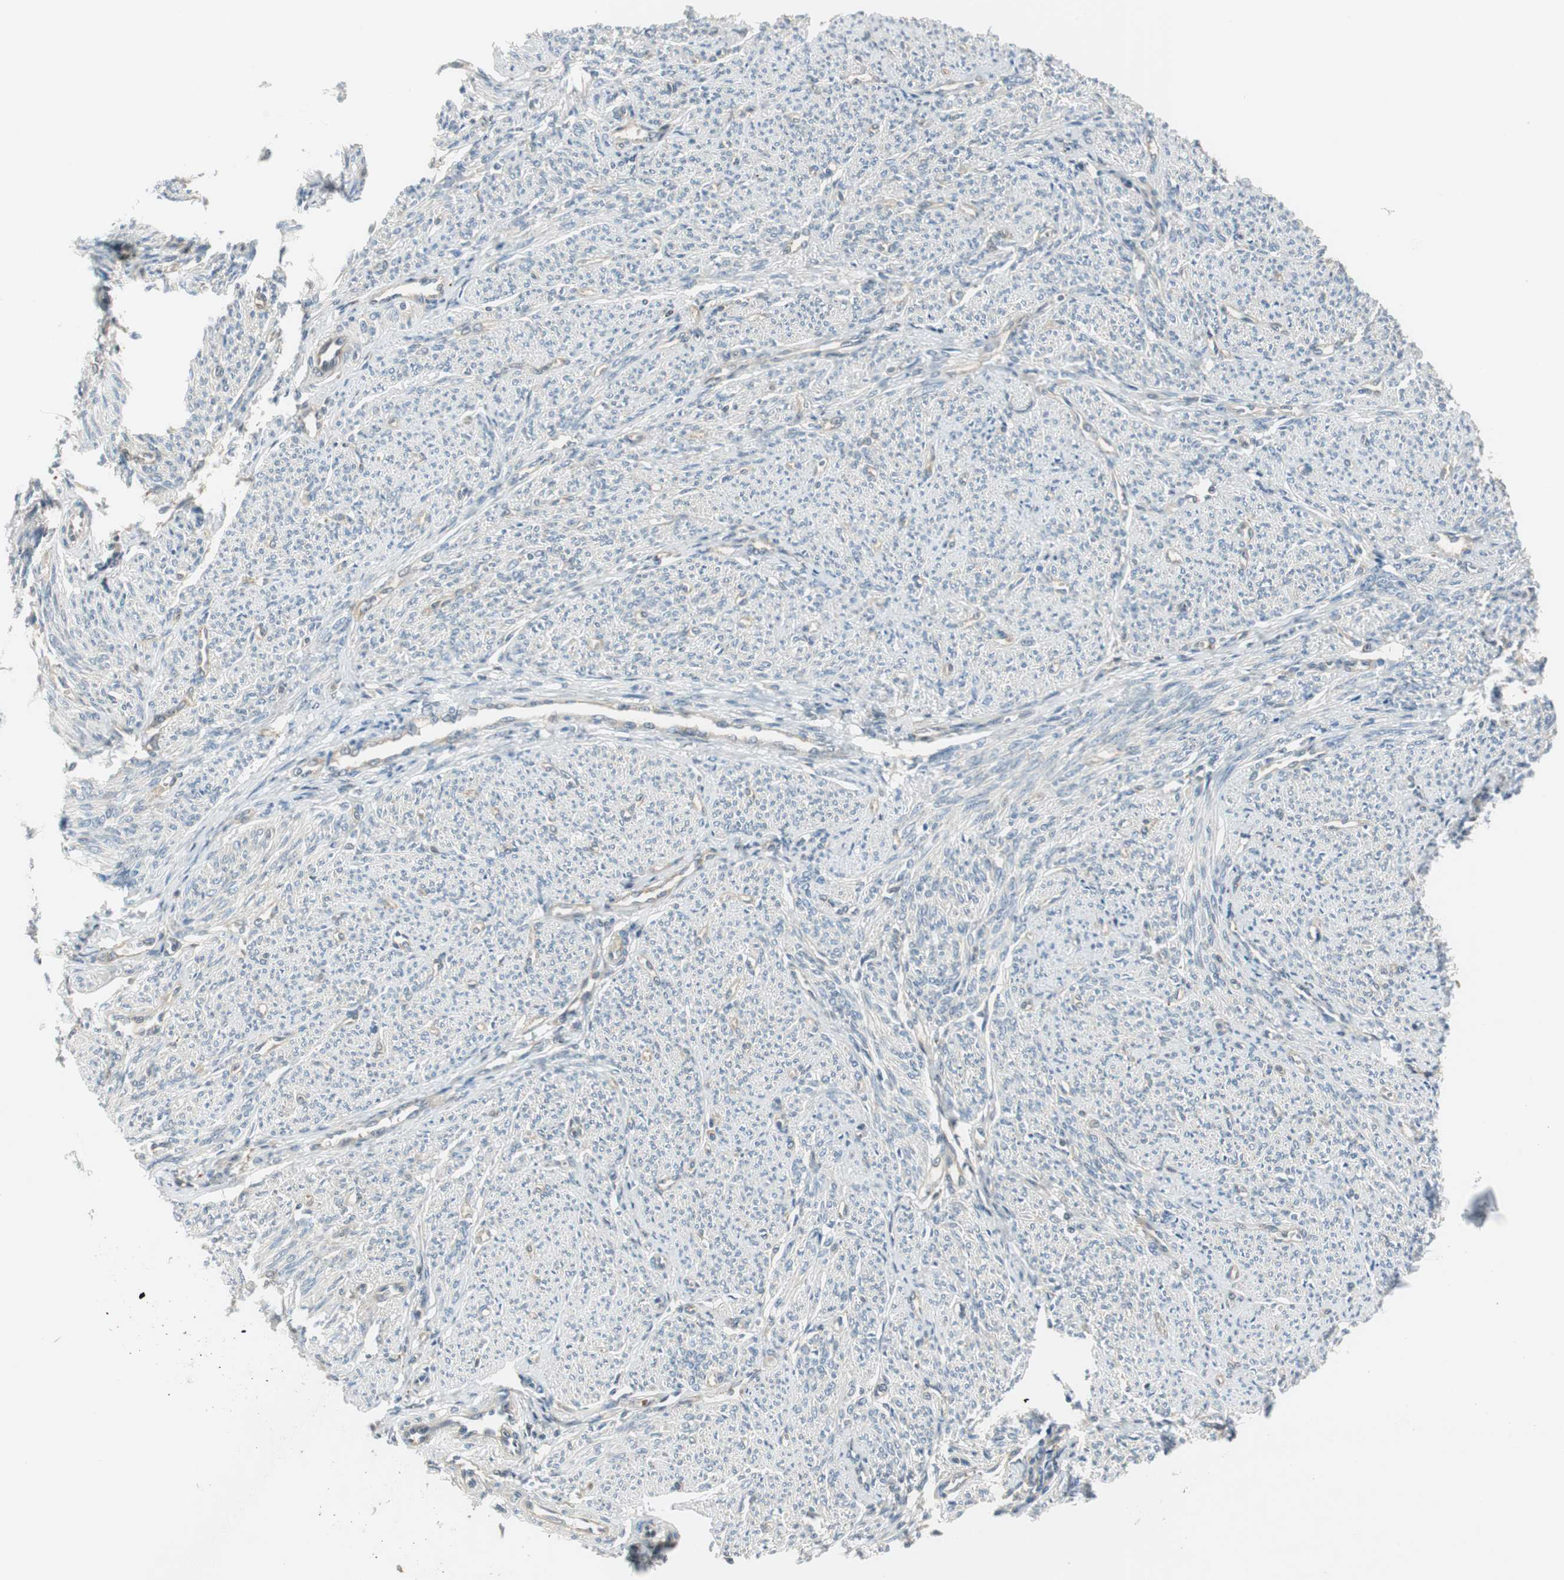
{"staining": {"intensity": "negative", "quantity": "none", "location": "none"}, "tissue": "smooth muscle", "cell_type": "Smooth muscle cells", "image_type": "normal", "snomed": [{"axis": "morphology", "description": "Normal tissue, NOS"}, {"axis": "topography", "description": "Smooth muscle"}], "caption": "DAB immunohistochemical staining of unremarkable human smooth muscle demonstrates no significant staining in smooth muscle cells.", "gene": "NCK1", "patient": {"sex": "female", "age": 65}}